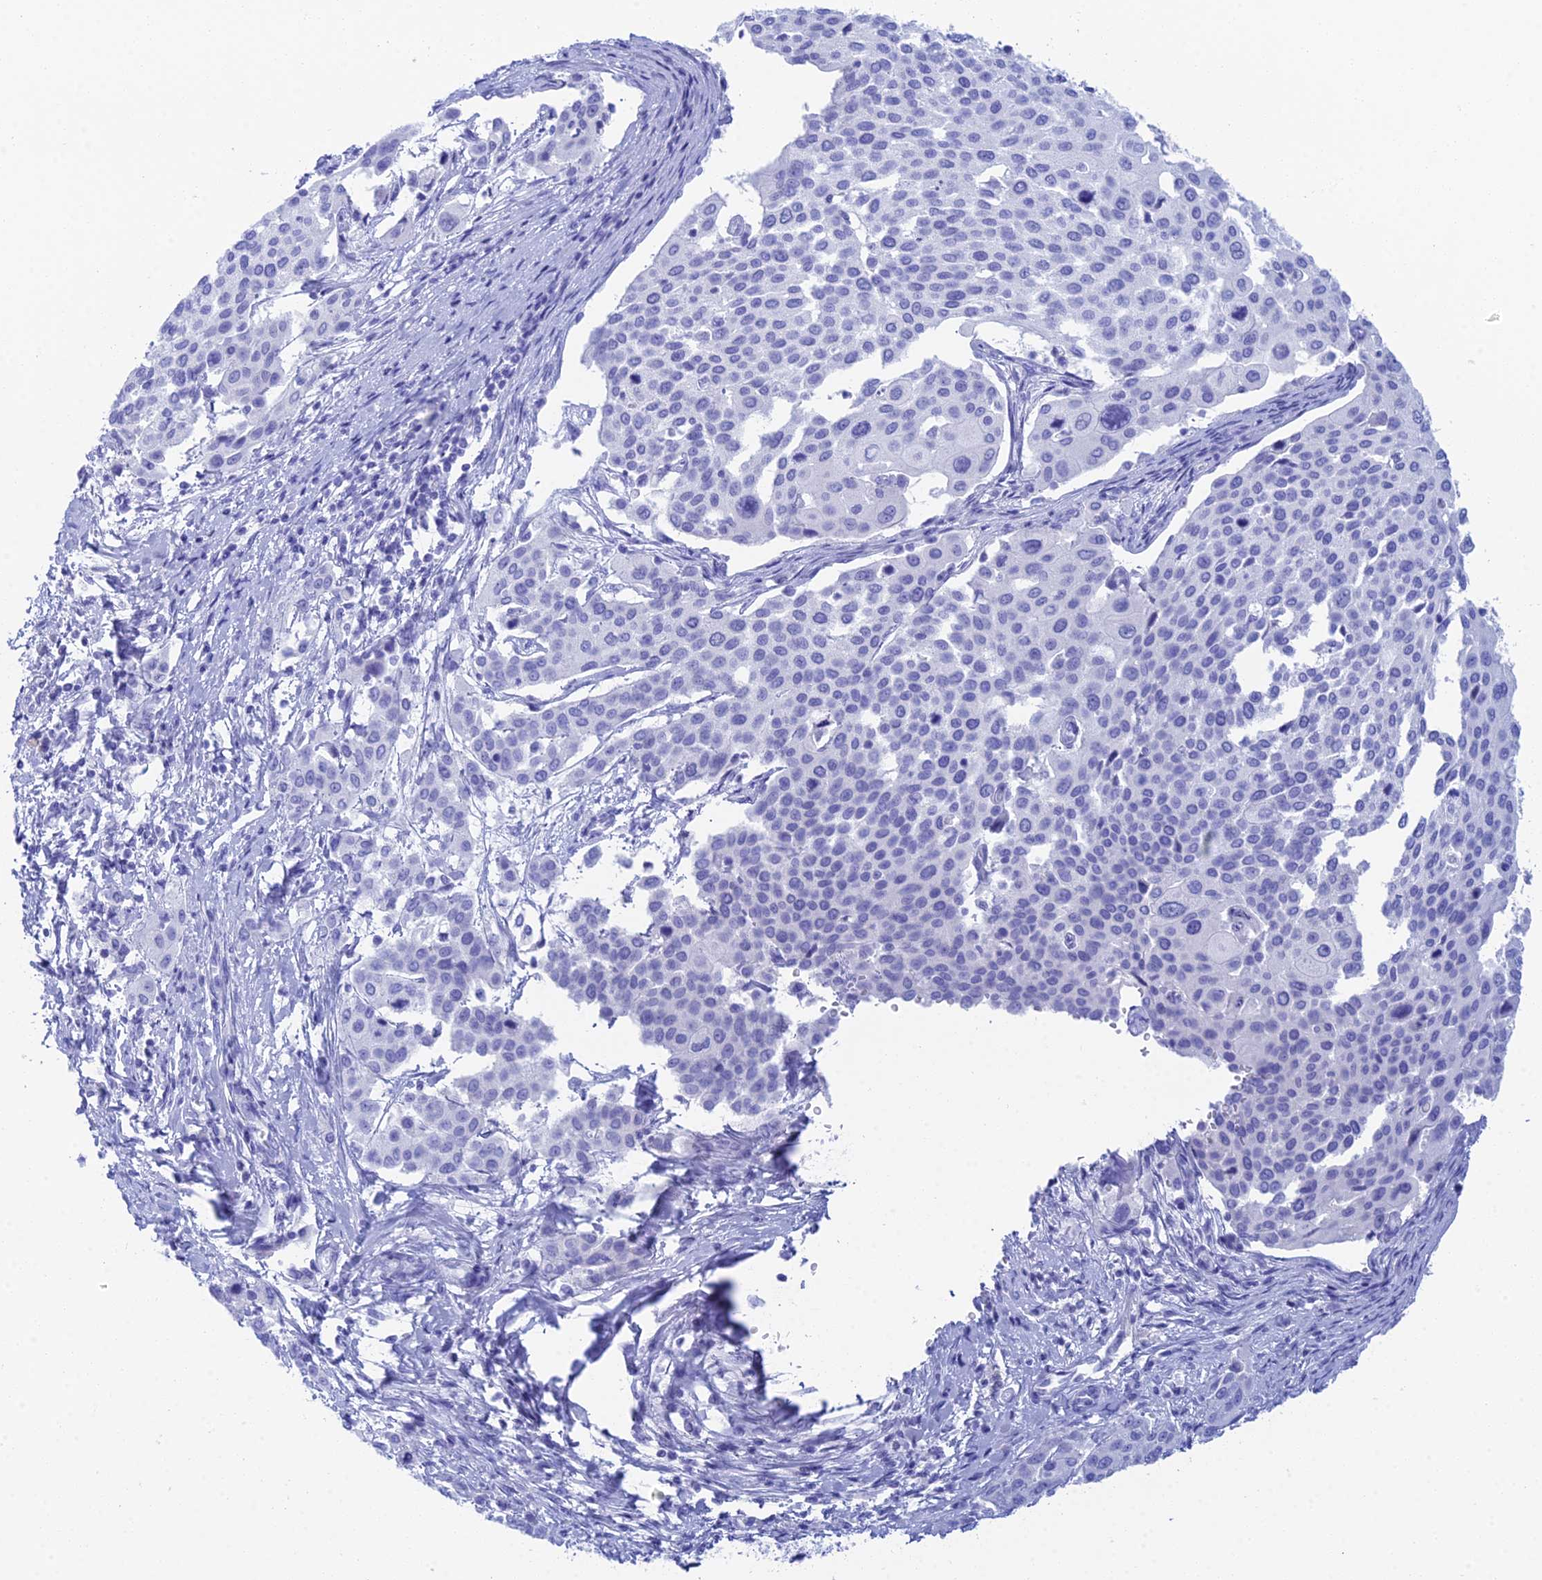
{"staining": {"intensity": "negative", "quantity": "none", "location": "none"}, "tissue": "cervical cancer", "cell_type": "Tumor cells", "image_type": "cancer", "snomed": [{"axis": "morphology", "description": "Squamous cell carcinoma, NOS"}, {"axis": "topography", "description": "Cervix"}], "caption": "There is no significant staining in tumor cells of squamous cell carcinoma (cervical). The staining is performed using DAB brown chromogen with nuclei counter-stained in using hematoxylin.", "gene": "REG1A", "patient": {"sex": "female", "age": 44}}